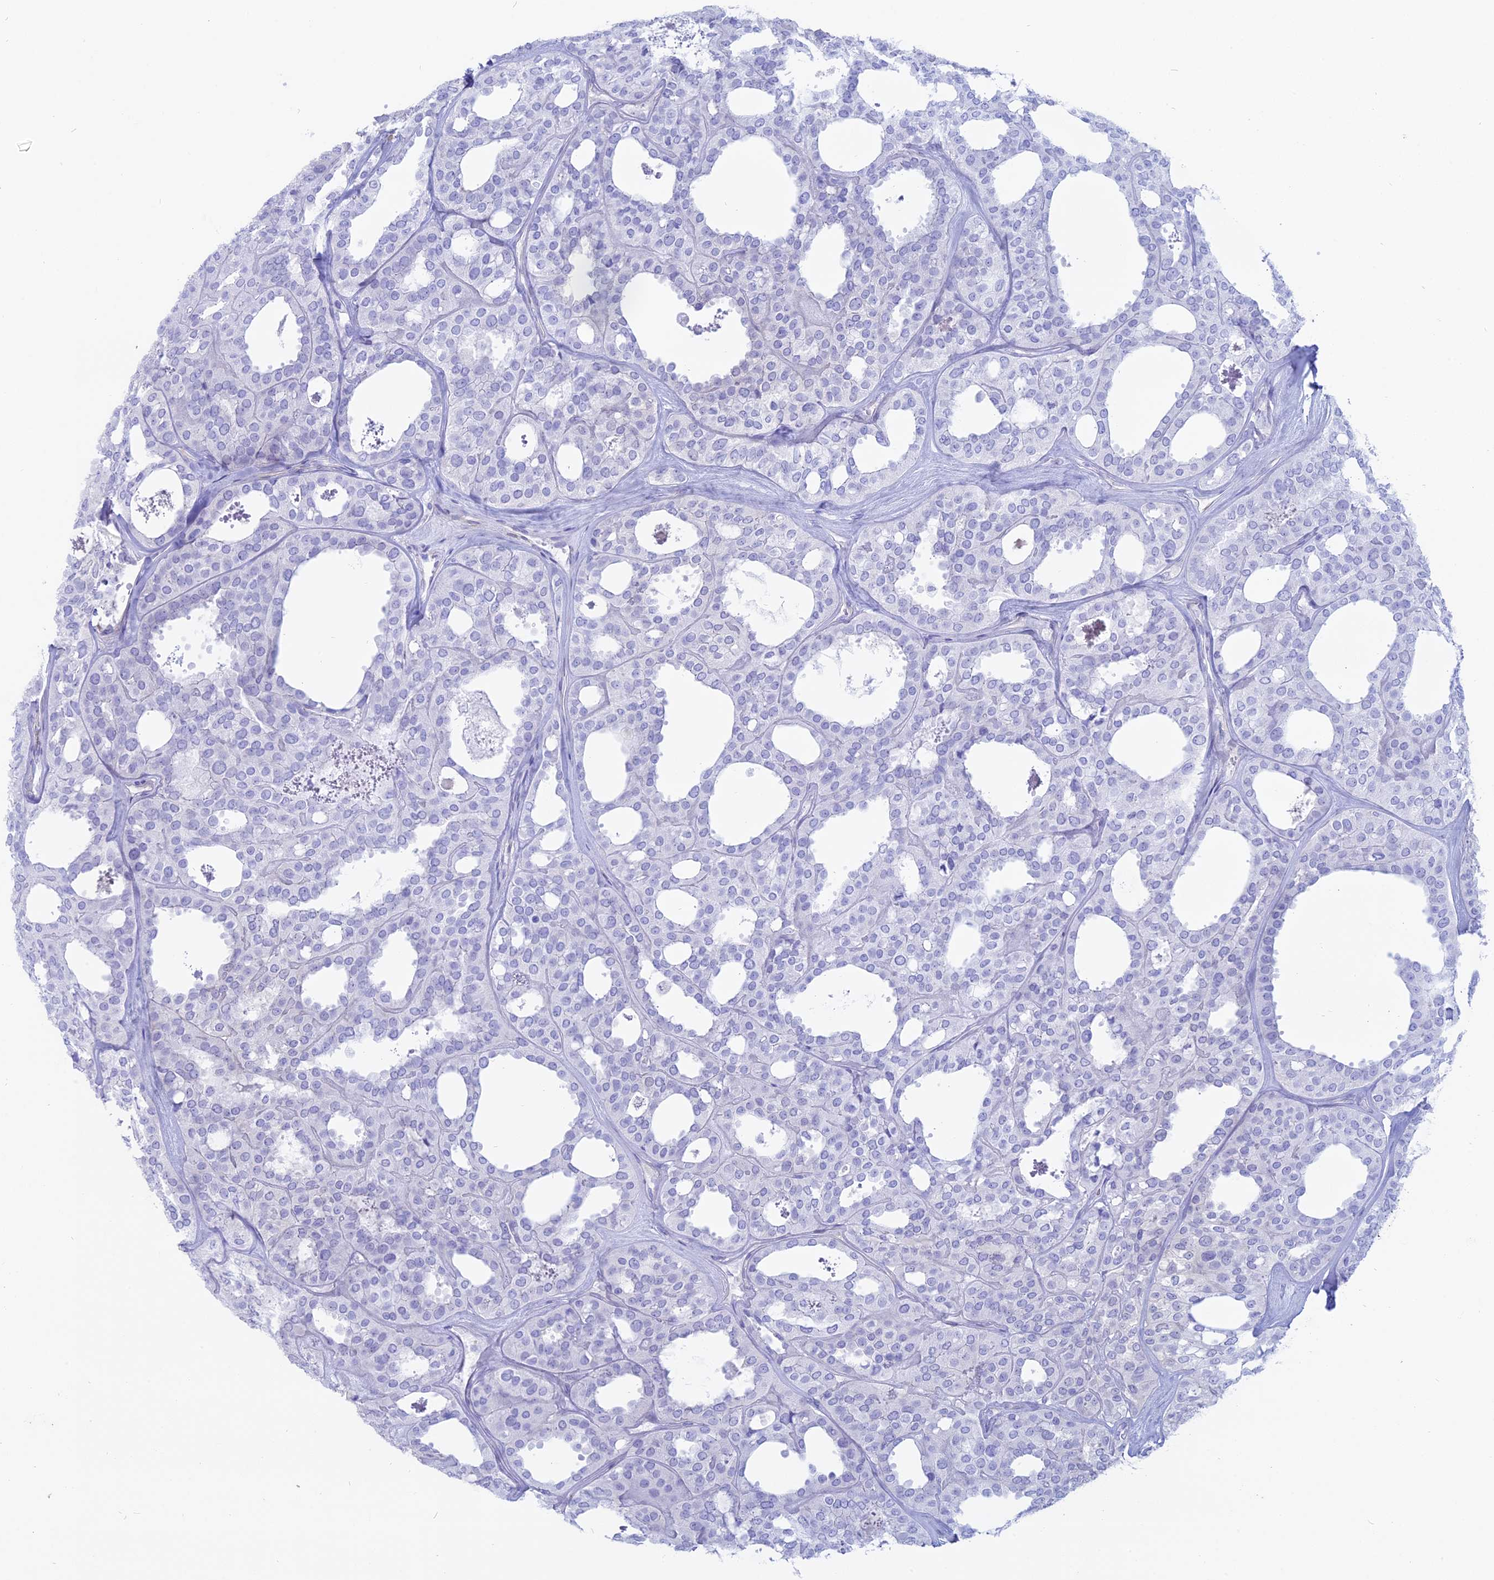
{"staining": {"intensity": "negative", "quantity": "none", "location": "none"}, "tissue": "thyroid cancer", "cell_type": "Tumor cells", "image_type": "cancer", "snomed": [{"axis": "morphology", "description": "Follicular adenoma carcinoma, NOS"}, {"axis": "topography", "description": "Thyroid gland"}], "caption": "Immunohistochemistry (IHC) micrograph of thyroid follicular adenoma carcinoma stained for a protein (brown), which demonstrates no positivity in tumor cells.", "gene": "OR2AE1", "patient": {"sex": "male", "age": 75}}